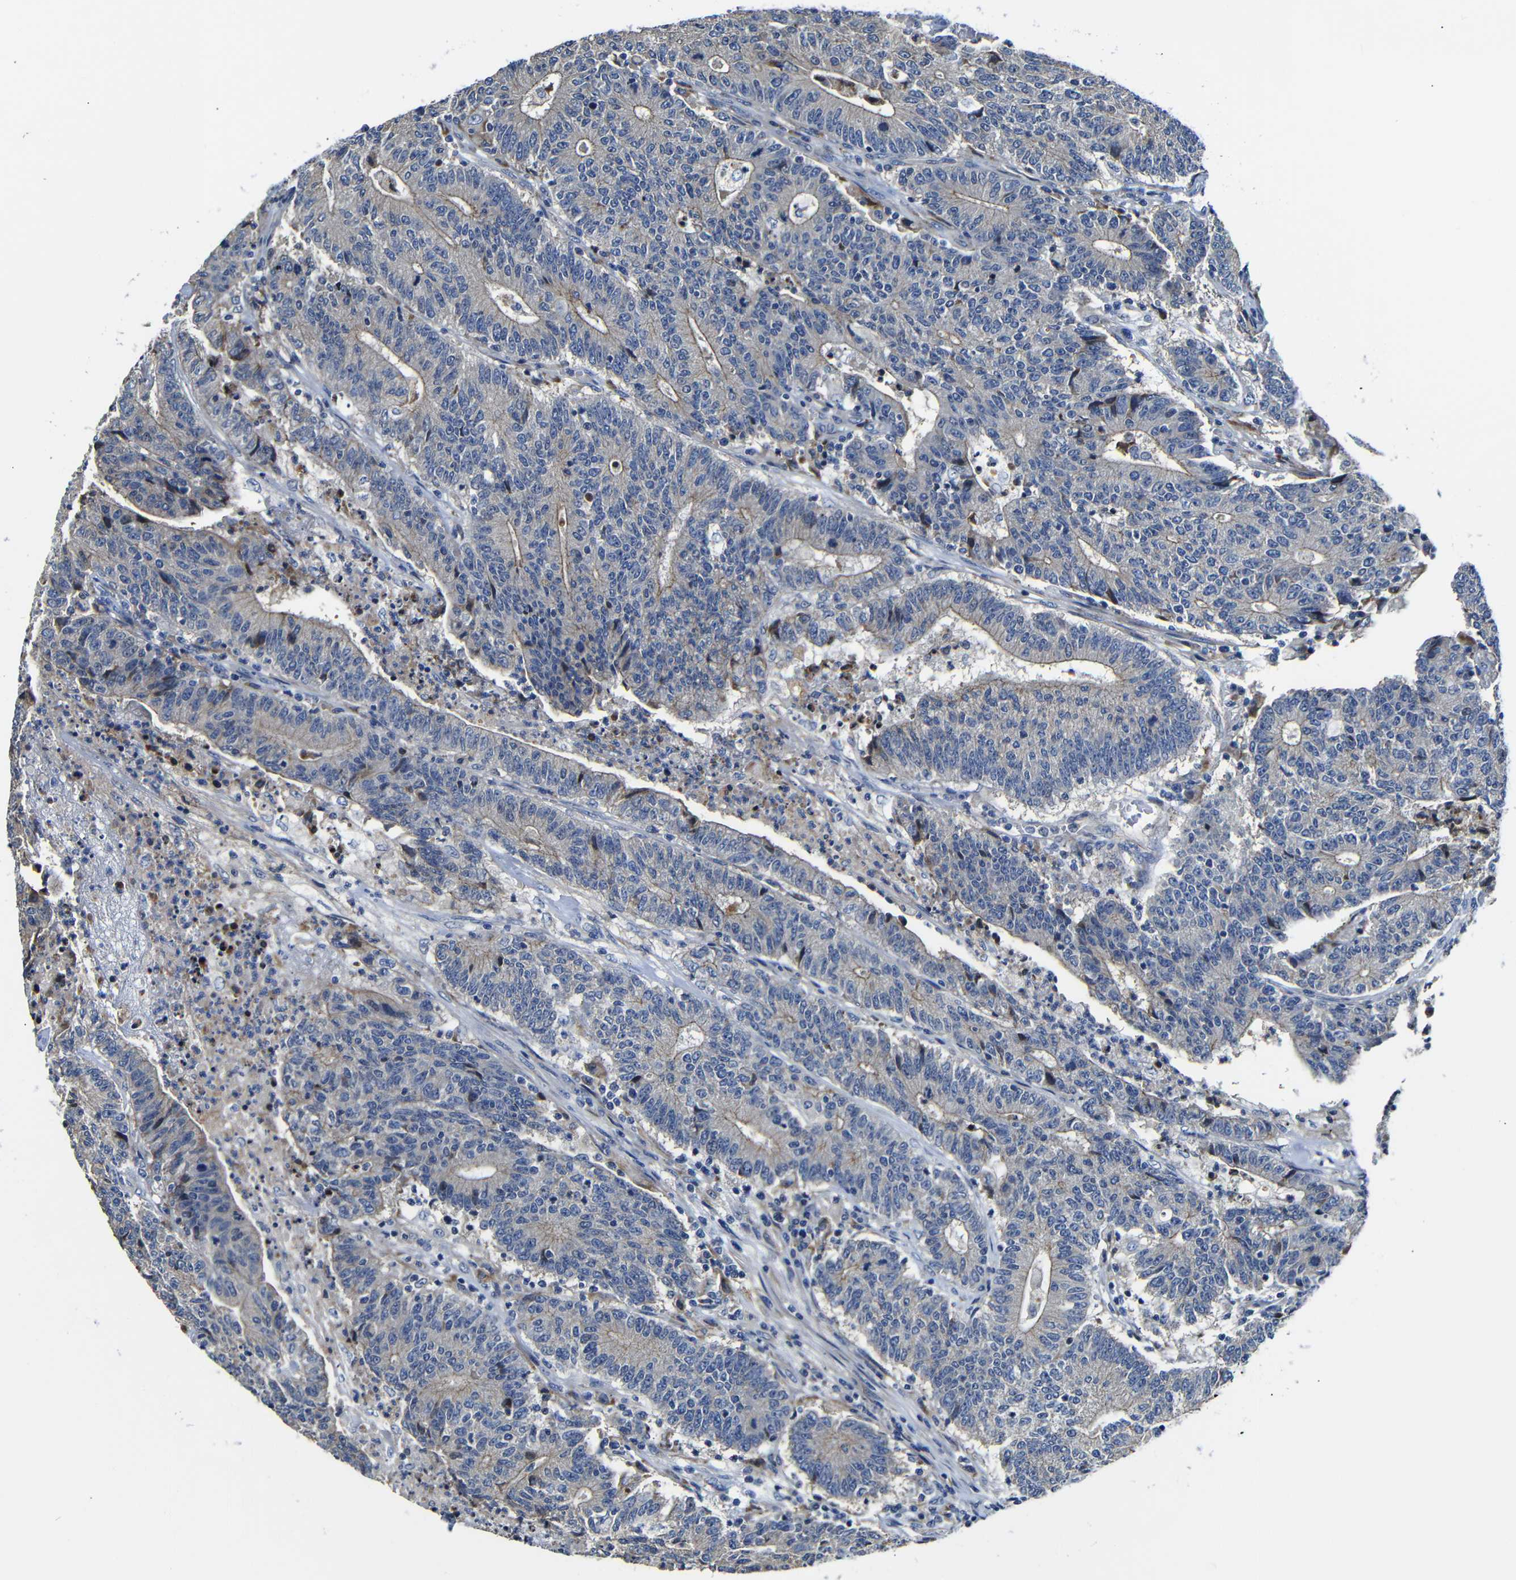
{"staining": {"intensity": "weak", "quantity": "25%-75%", "location": "cytoplasmic/membranous"}, "tissue": "colorectal cancer", "cell_type": "Tumor cells", "image_type": "cancer", "snomed": [{"axis": "morphology", "description": "Normal tissue, NOS"}, {"axis": "morphology", "description": "Adenocarcinoma, NOS"}, {"axis": "topography", "description": "Colon"}], "caption": "Protein staining shows weak cytoplasmic/membranous staining in approximately 25%-75% of tumor cells in colorectal adenocarcinoma.", "gene": "AFDN", "patient": {"sex": "female", "age": 75}}